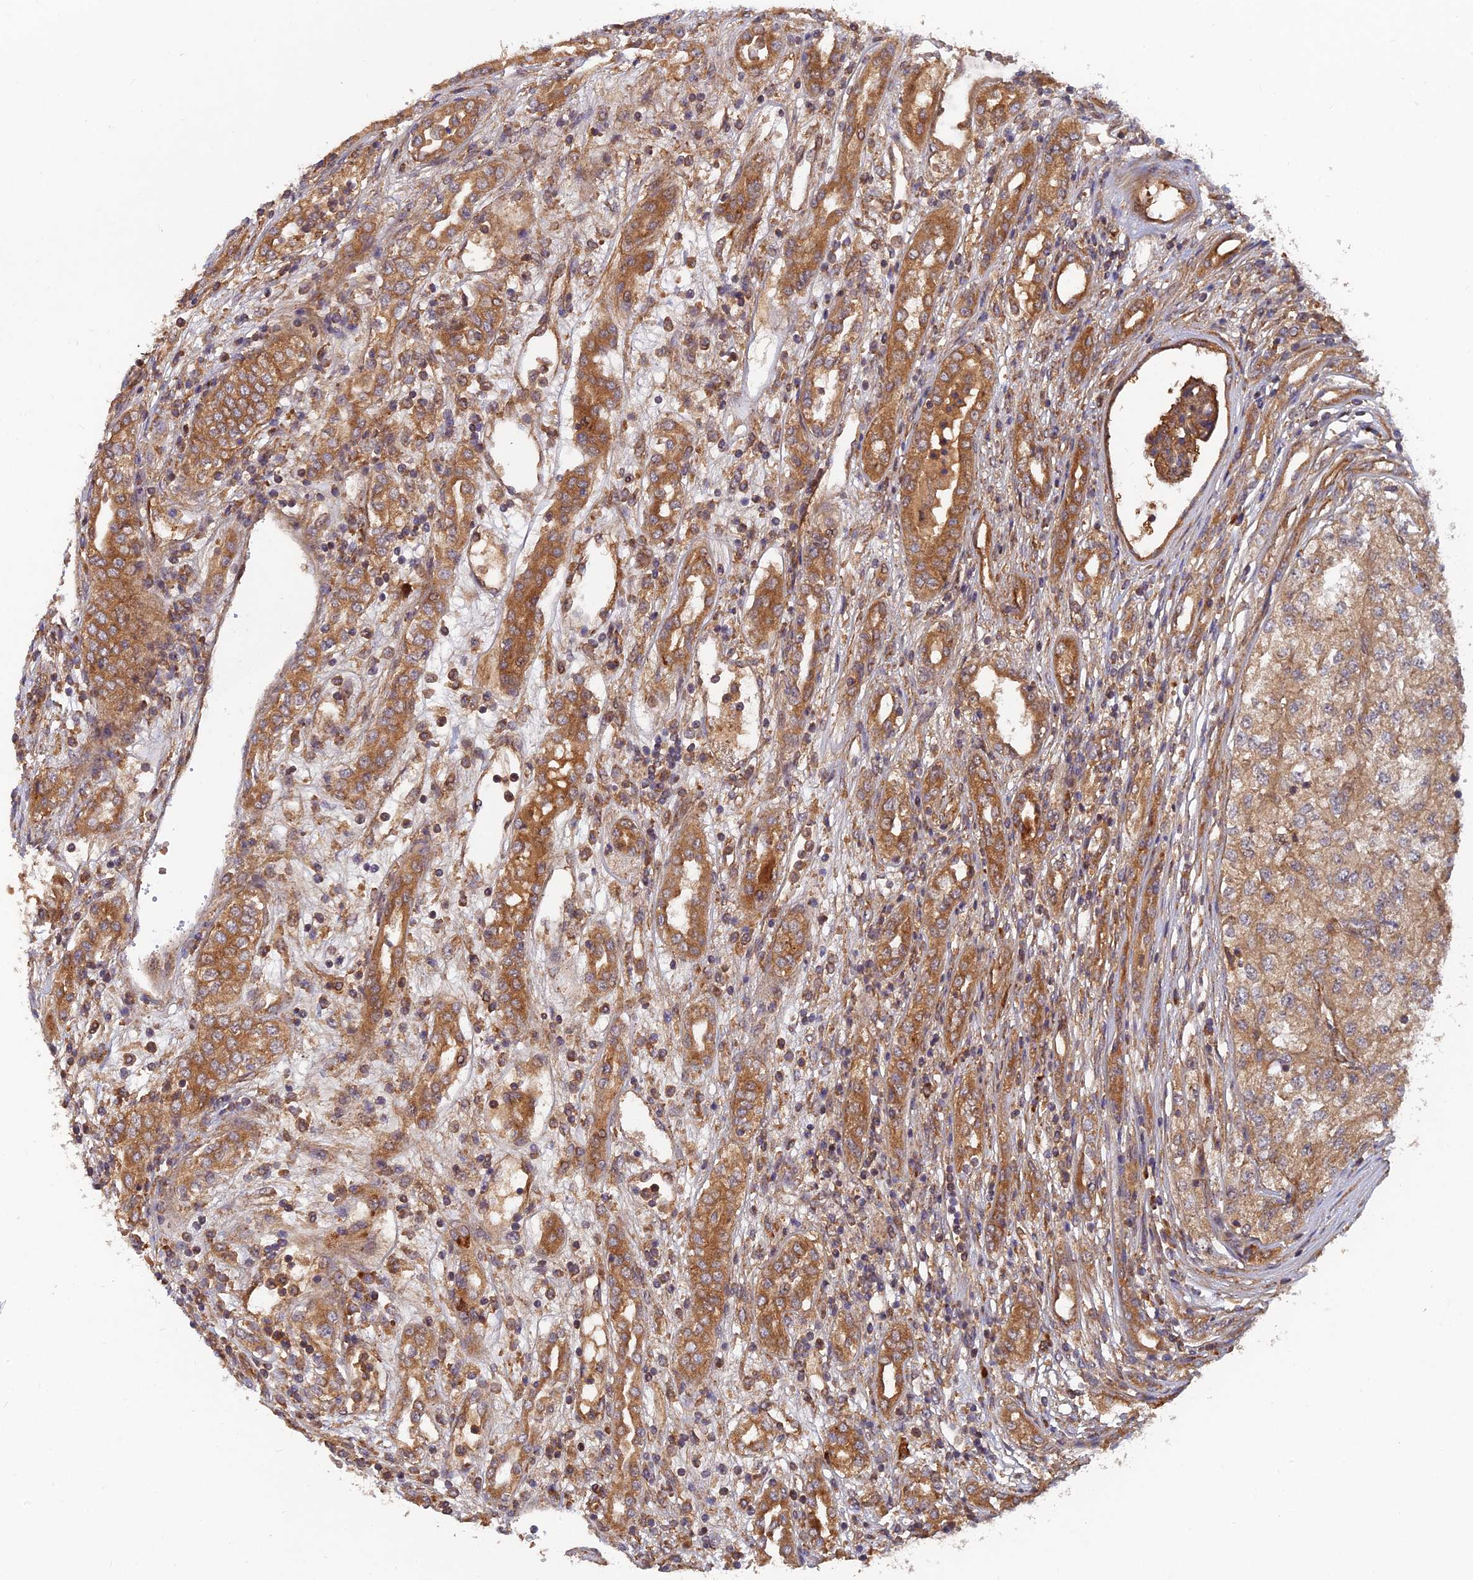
{"staining": {"intensity": "moderate", "quantity": ">75%", "location": "cytoplasmic/membranous"}, "tissue": "renal cancer", "cell_type": "Tumor cells", "image_type": "cancer", "snomed": [{"axis": "morphology", "description": "Adenocarcinoma, NOS"}, {"axis": "topography", "description": "Kidney"}], "caption": "This is a micrograph of immunohistochemistry (IHC) staining of adenocarcinoma (renal), which shows moderate expression in the cytoplasmic/membranous of tumor cells.", "gene": "RELCH", "patient": {"sex": "female", "age": 54}}